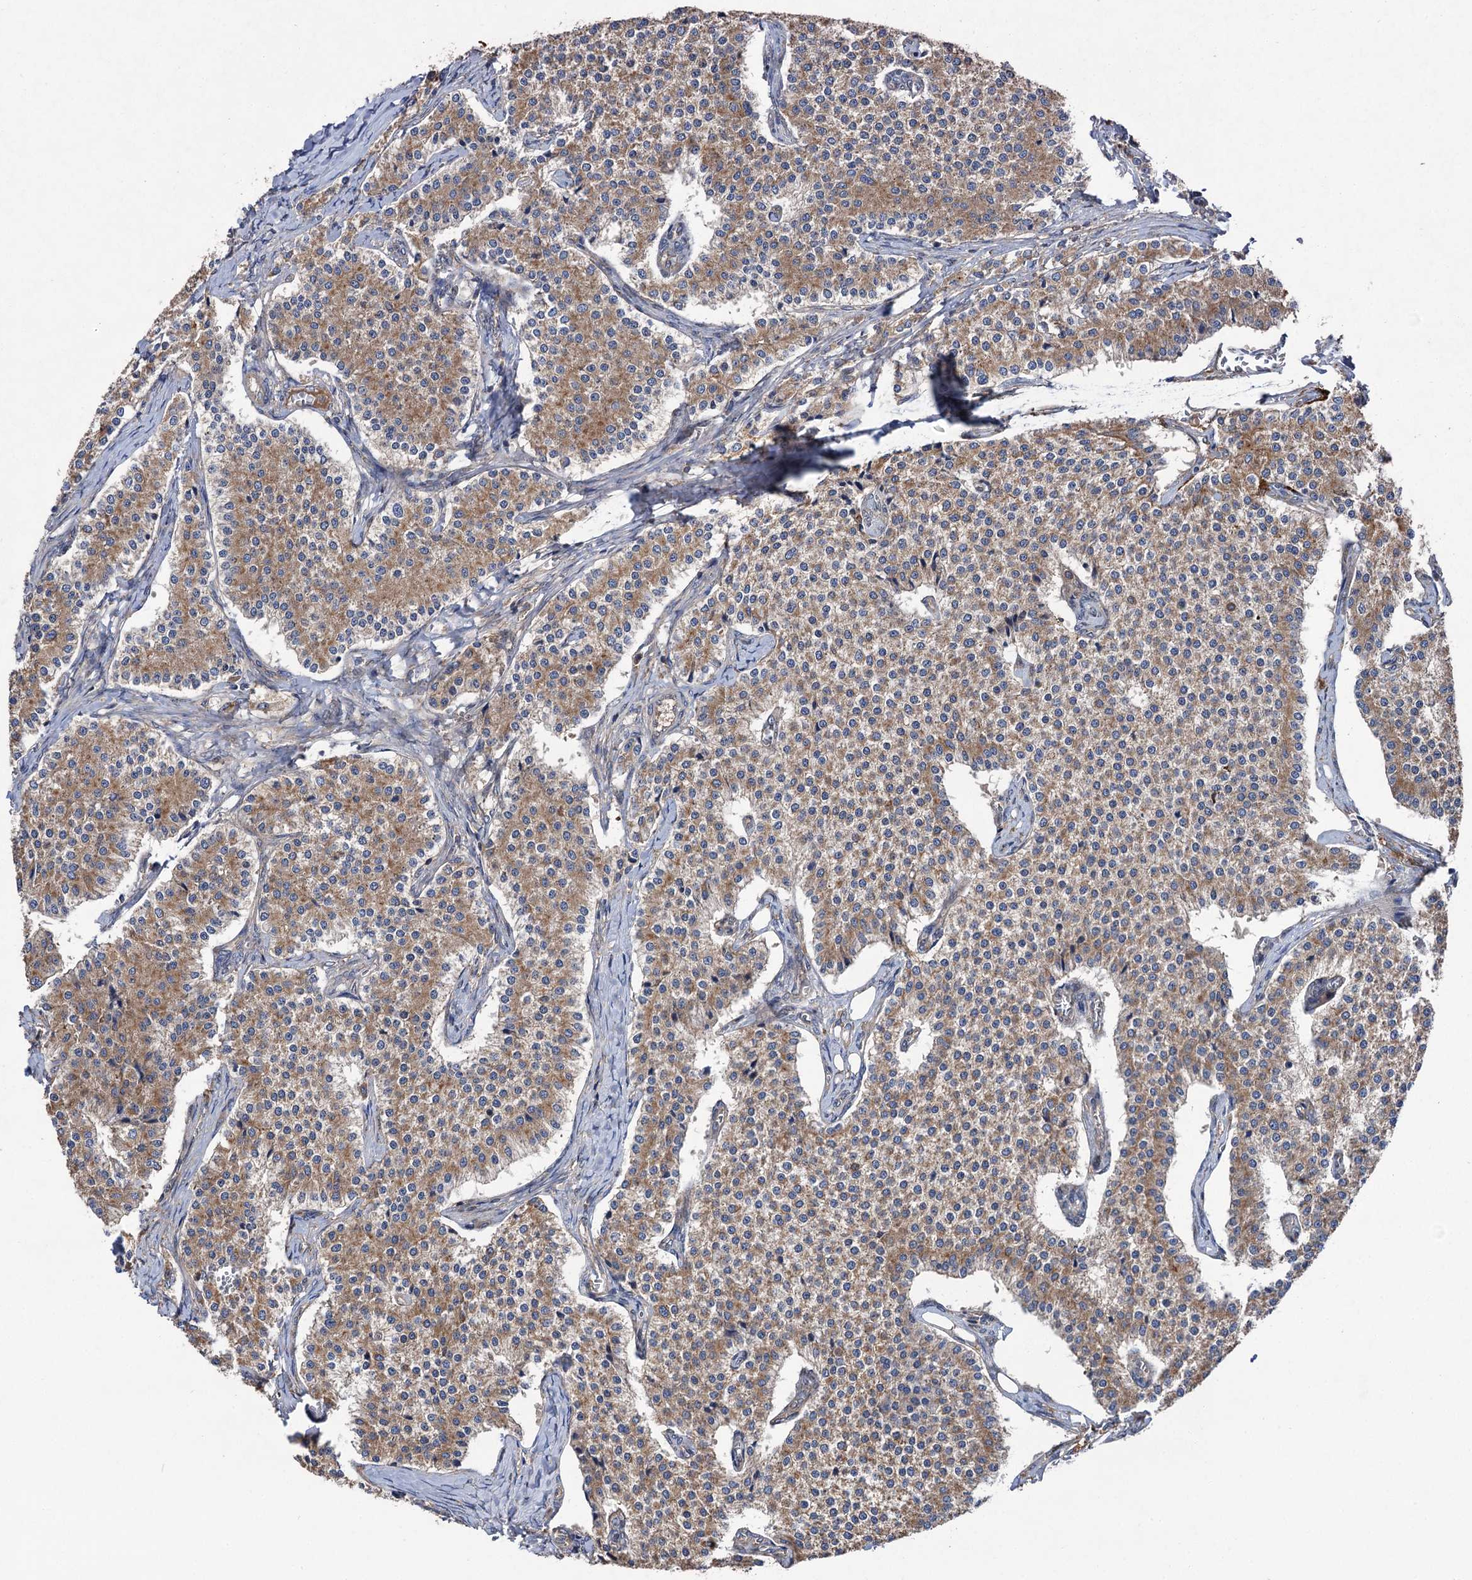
{"staining": {"intensity": "weak", "quantity": ">75%", "location": "cytoplasmic/membranous"}, "tissue": "carcinoid", "cell_type": "Tumor cells", "image_type": "cancer", "snomed": [{"axis": "morphology", "description": "Carcinoid, malignant, NOS"}, {"axis": "topography", "description": "Colon"}], "caption": "Brown immunohistochemical staining in carcinoid (malignant) exhibits weak cytoplasmic/membranous positivity in about >75% of tumor cells.", "gene": "NAA25", "patient": {"sex": "female", "age": 52}}